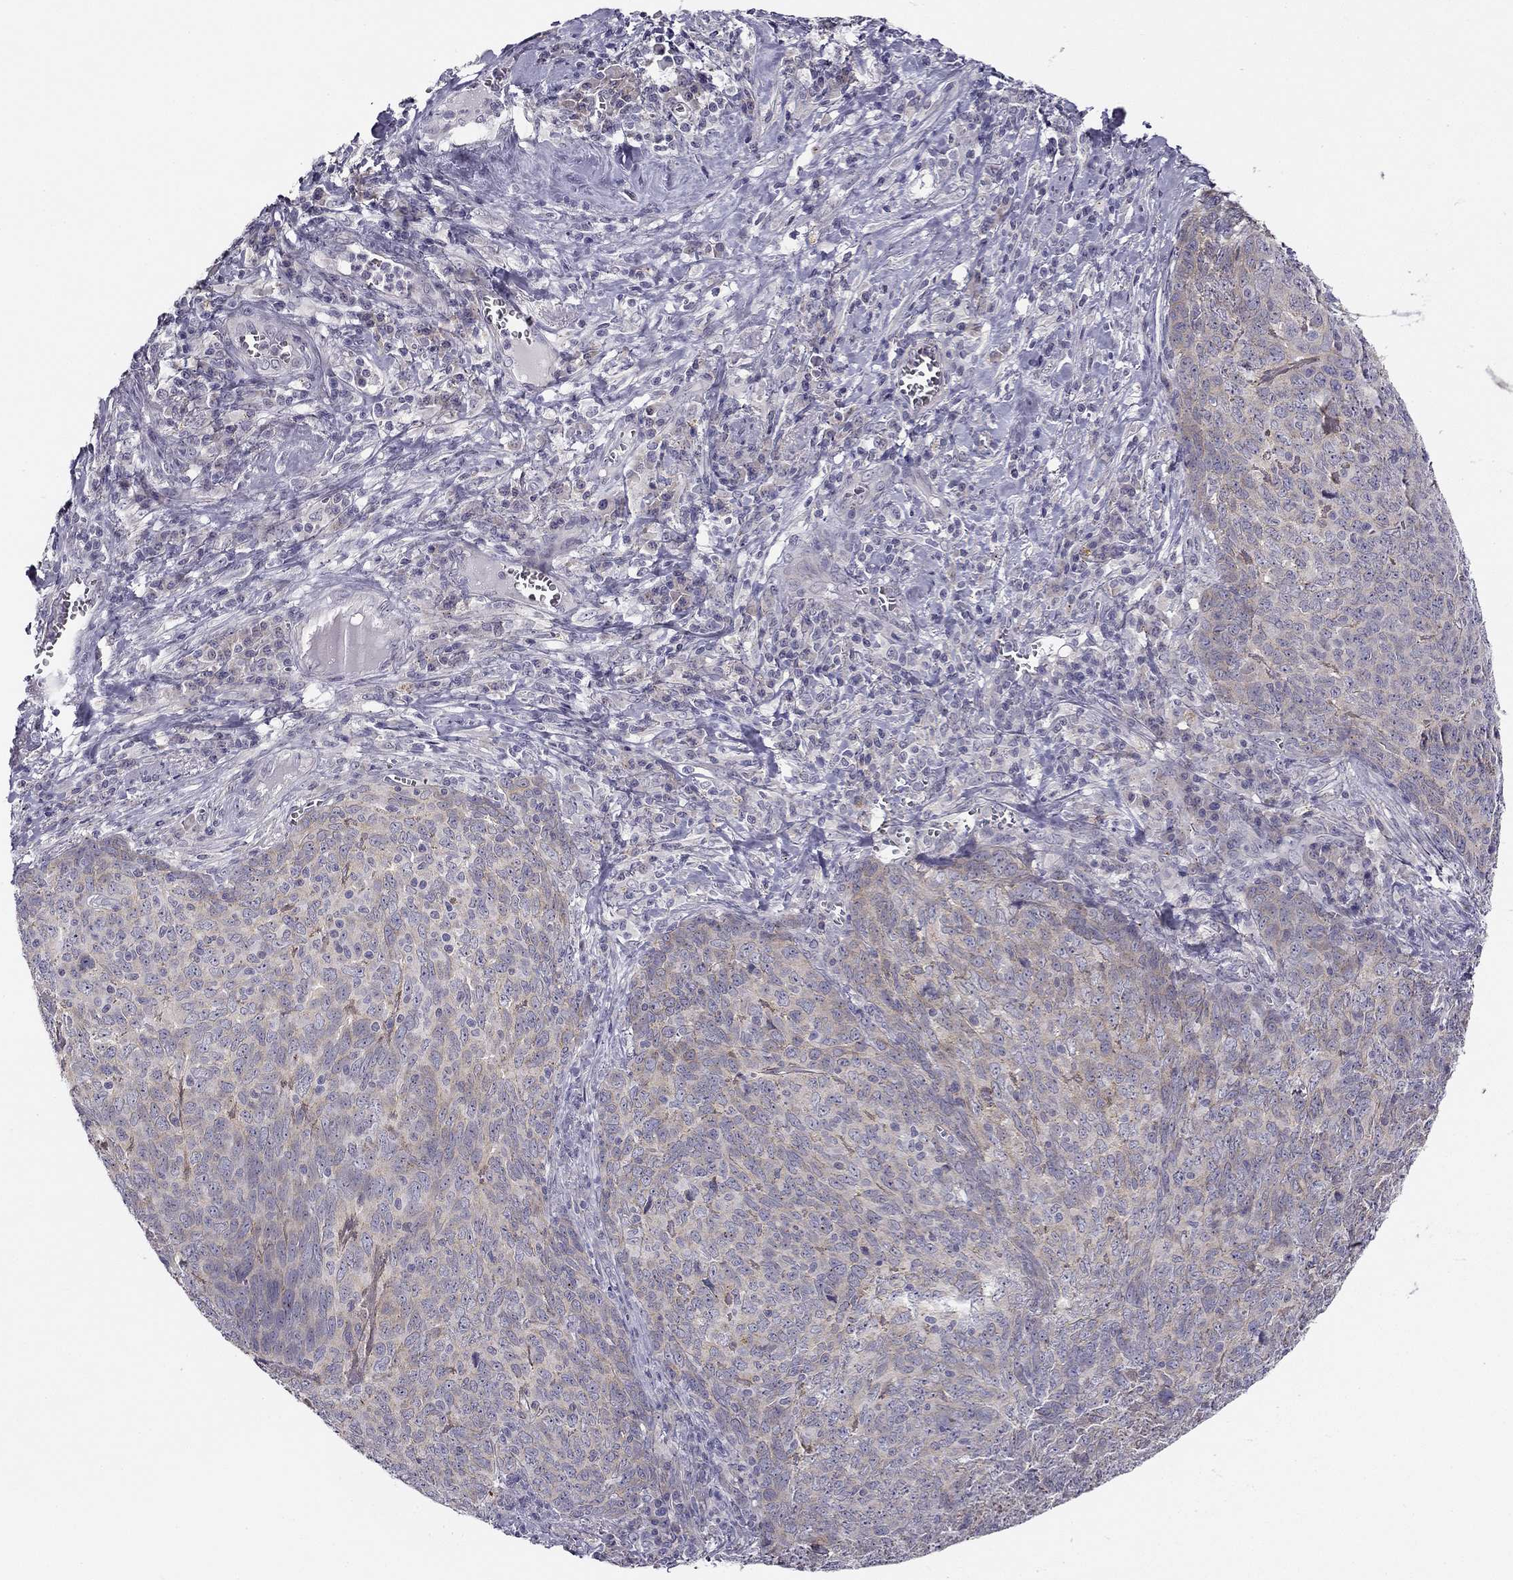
{"staining": {"intensity": "weak", "quantity": "<25%", "location": "cytoplasmic/membranous"}, "tissue": "skin cancer", "cell_type": "Tumor cells", "image_type": "cancer", "snomed": [{"axis": "morphology", "description": "Squamous cell carcinoma, NOS"}, {"axis": "topography", "description": "Skin"}, {"axis": "topography", "description": "Anal"}], "caption": "This is an immunohistochemistry (IHC) photomicrograph of skin squamous cell carcinoma. There is no positivity in tumor cells.", "gene": "CNR1", "patient": {"sex": "female", "age": 51}}